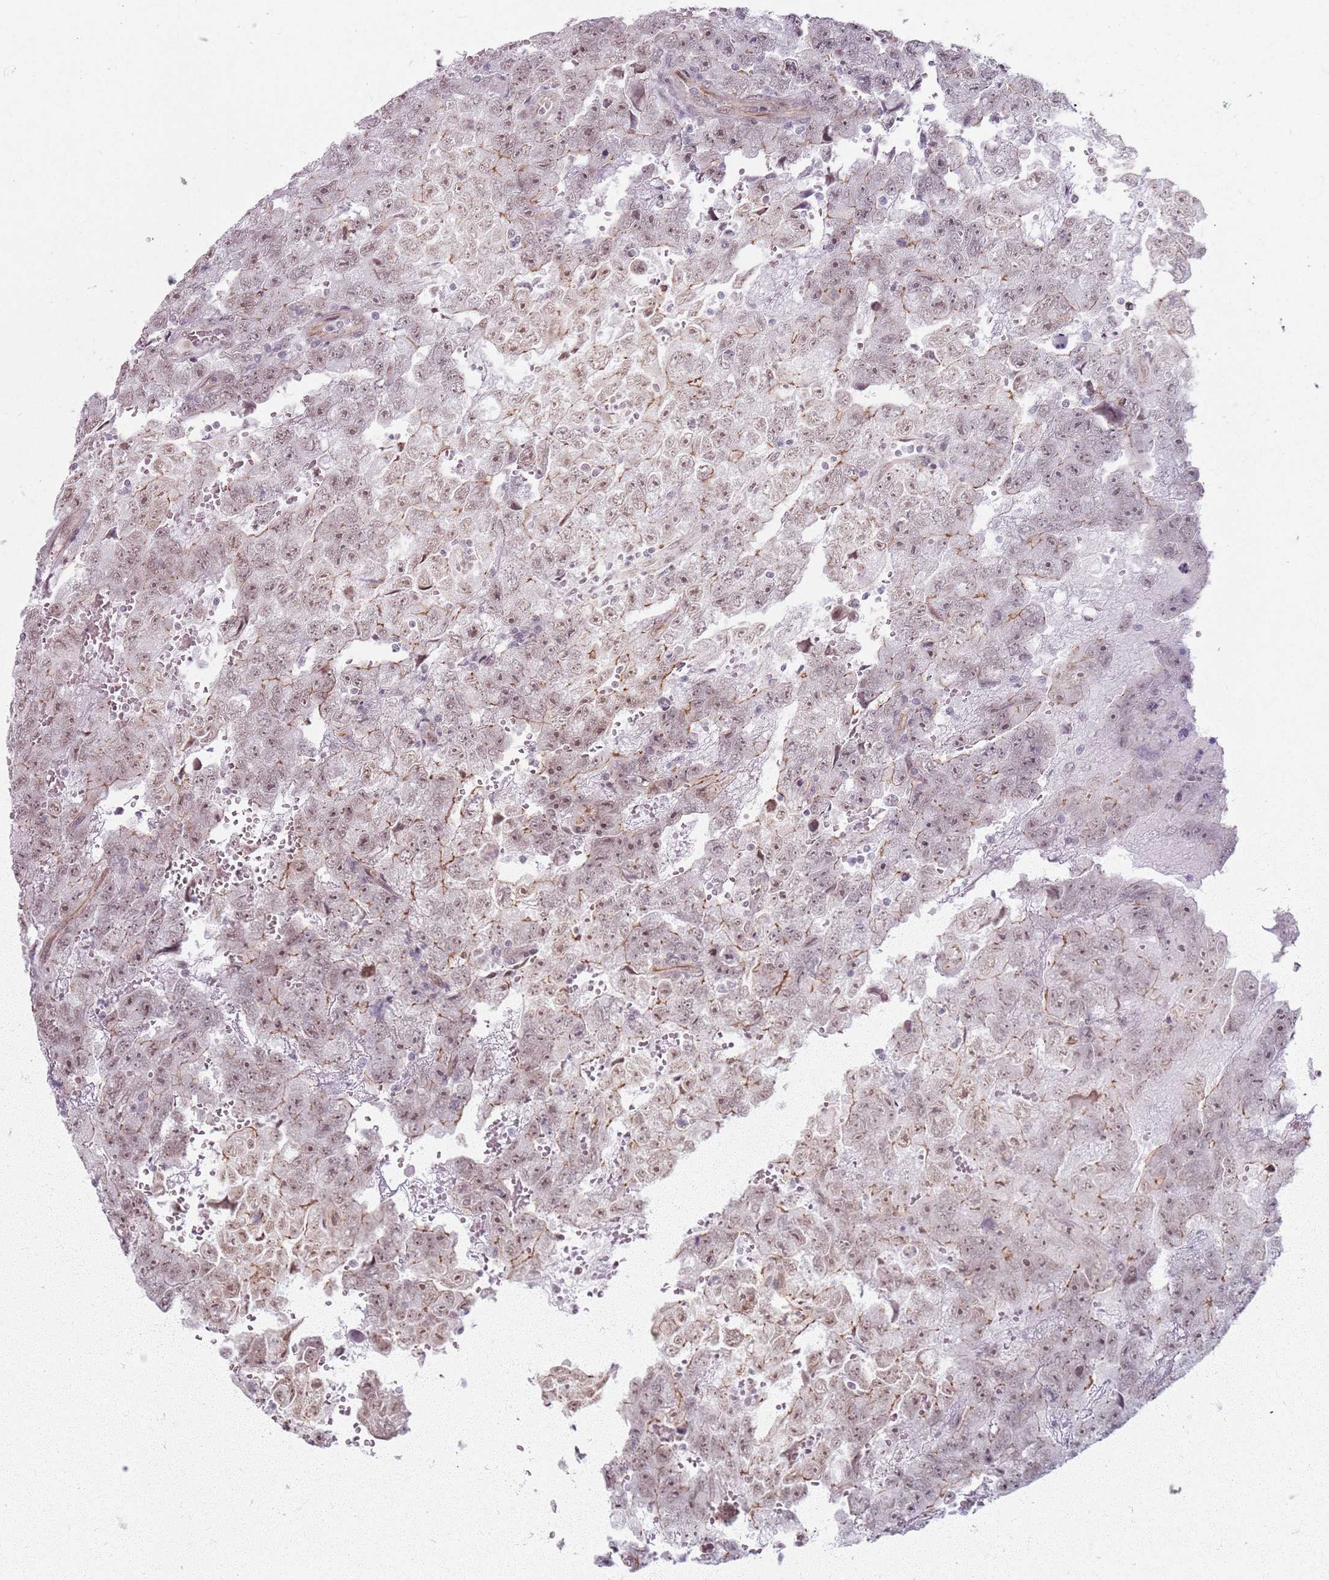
{"staining": {"intensity": "moderate", "quantity": "25%-75%", "location": "cytoplasmic/membranous,nuclear"}, "tissue": "testis cancer", "cell_type": "Tumor cells", "image_type": "cancer", "snomed": [{"axis": "morphology", "description": "Carcinoma, Embryonal, NOS"}, {"axis": "topography", "description": "Testis"}], "caption": "Moderate cytoplasmic/membranous and nuclear positivity for a protein is appreciated in about 25%-75% of tumor cells of testis embryonal carcinoma using IHC.", "gene": "KCNA5", "patient": {"sex": "male", "age": 45}}